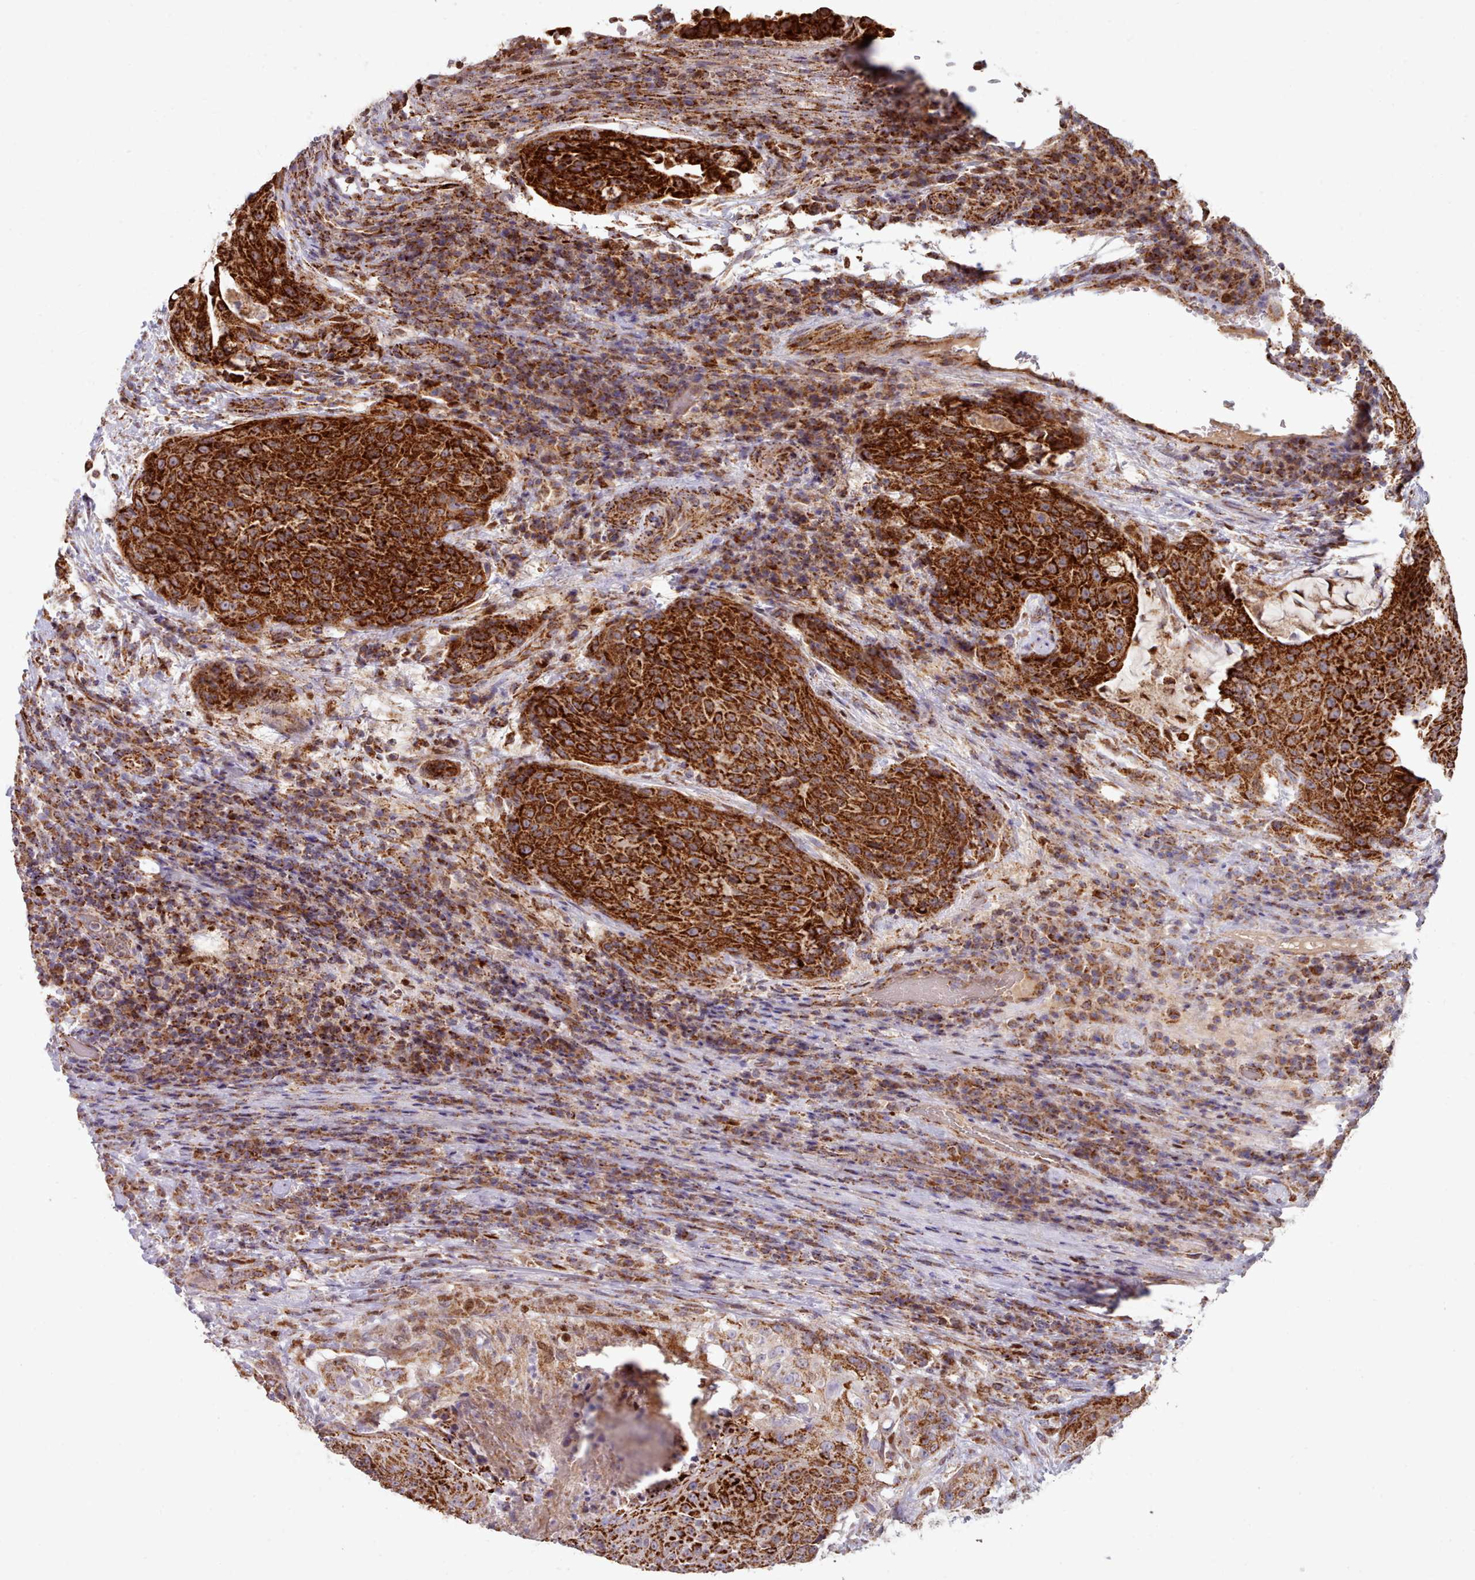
{"staining": {"intensity": "strong", "quantity": ">75%", "location": "cytoplasmic/membranous"}, "tissue": "urothelial cancer", "cell_type": "Tumor cells", "image_type": "cancer", "snomed": [{"axis": "morphology", "description": "Urothelial carcinoma, High grade"}, {"axis": "topography", "description": "Urinary bladder"}], "caption": "Urothelial cancer was stained to show a protein in brown. There is high levels of strong cytoplasmic/membranous staining in approximately >75% of tumor cells.", "gene": "HSDL2", "patient": {"sex": "female", "age": 63}}